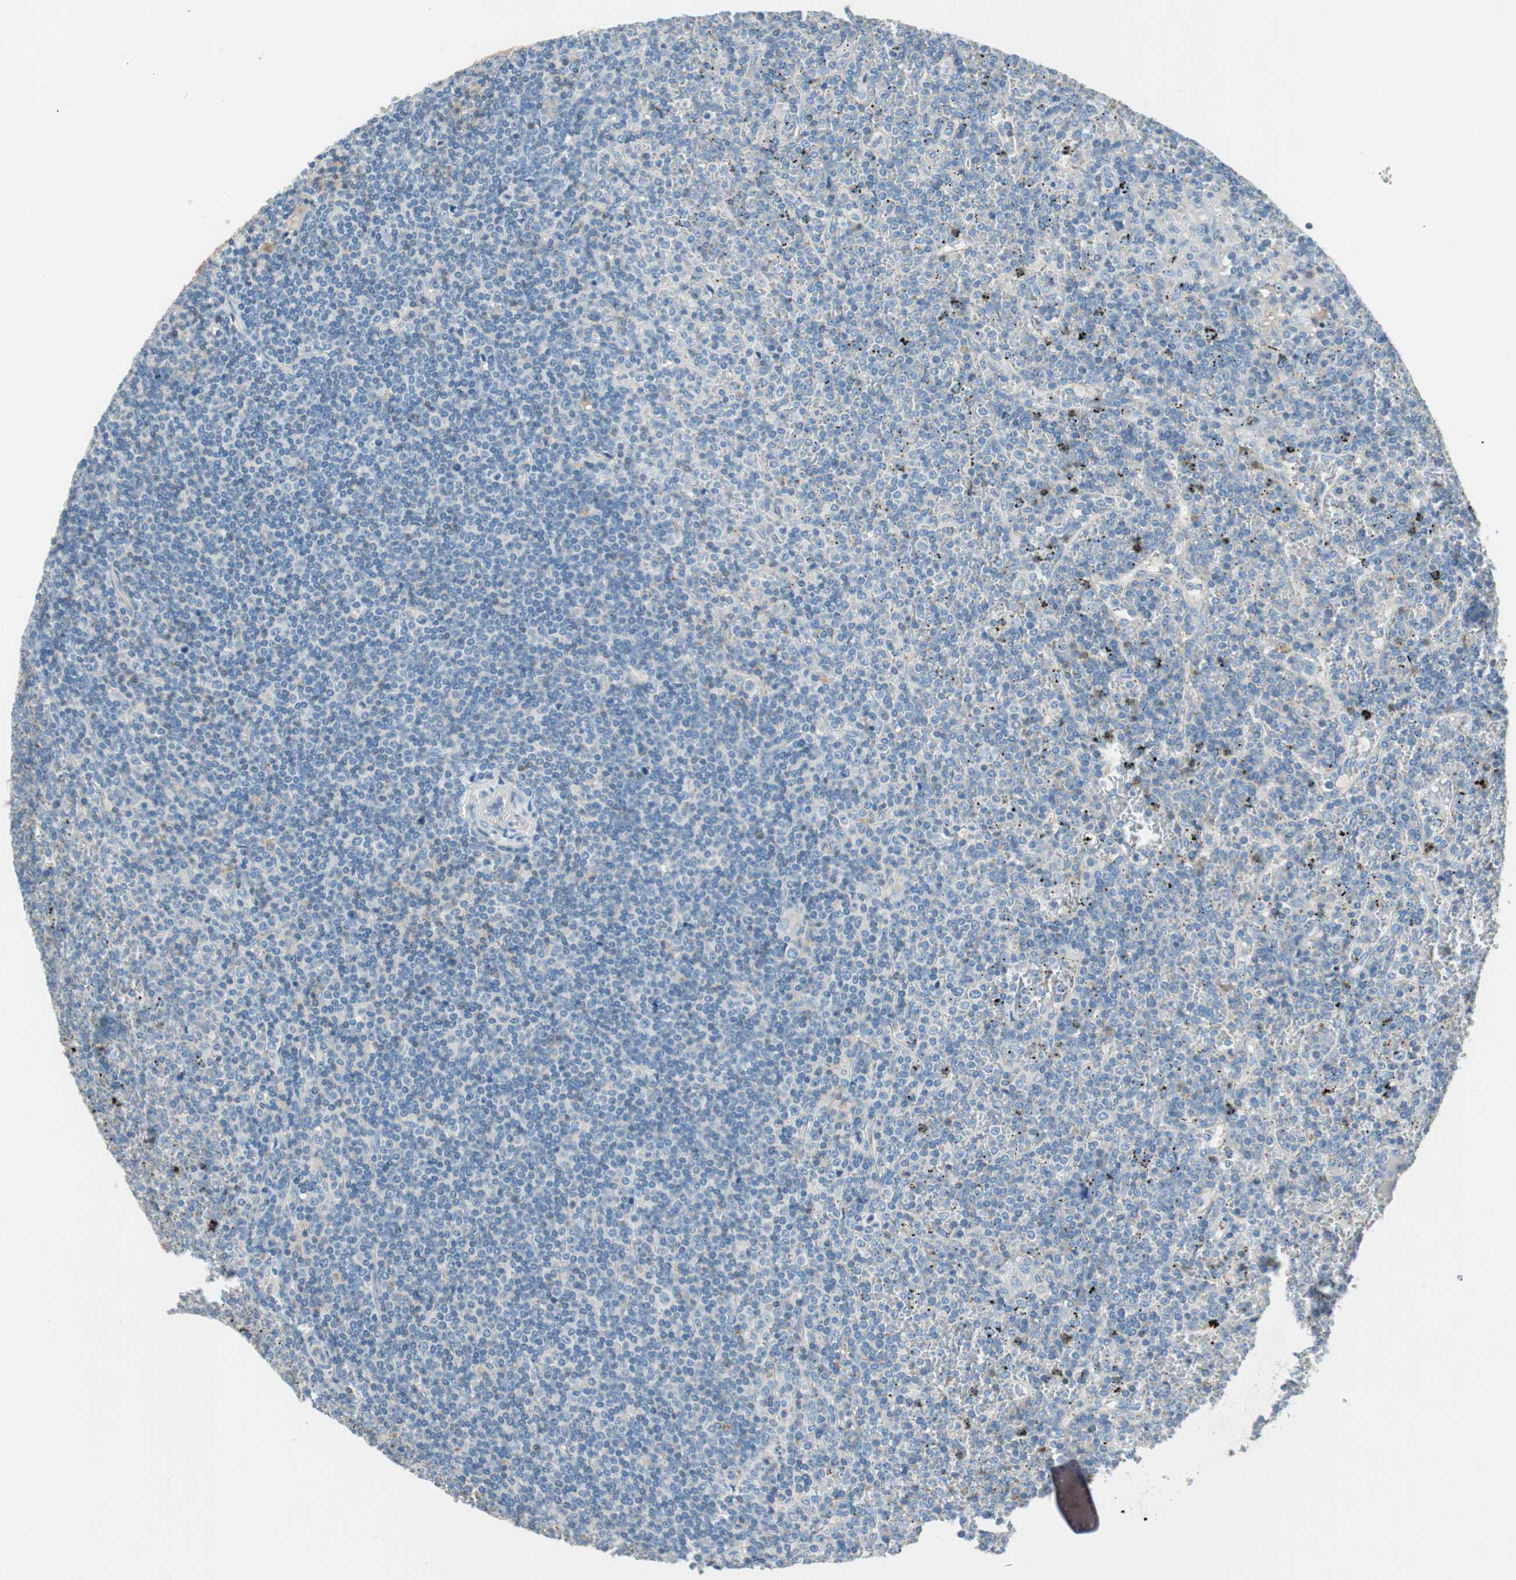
{"staining": {"intensity": "negative", "quantity": "none", "location": "none"}, "tissue": "lymphoma", "cell_type": "Tumor cells", "image_type": "cancer", "snomed": [{"axis": "morphology", "description": "Malignant lymphoma, non-Hodgkin's type, Low grade"}, {"axis": "topography", "description": "Spleen"}], "caption": "IHC of human lymphoma displays no expression in tumor cells.", "gene": "GLUL", "patient": {"sex": "female", "age": 19}}